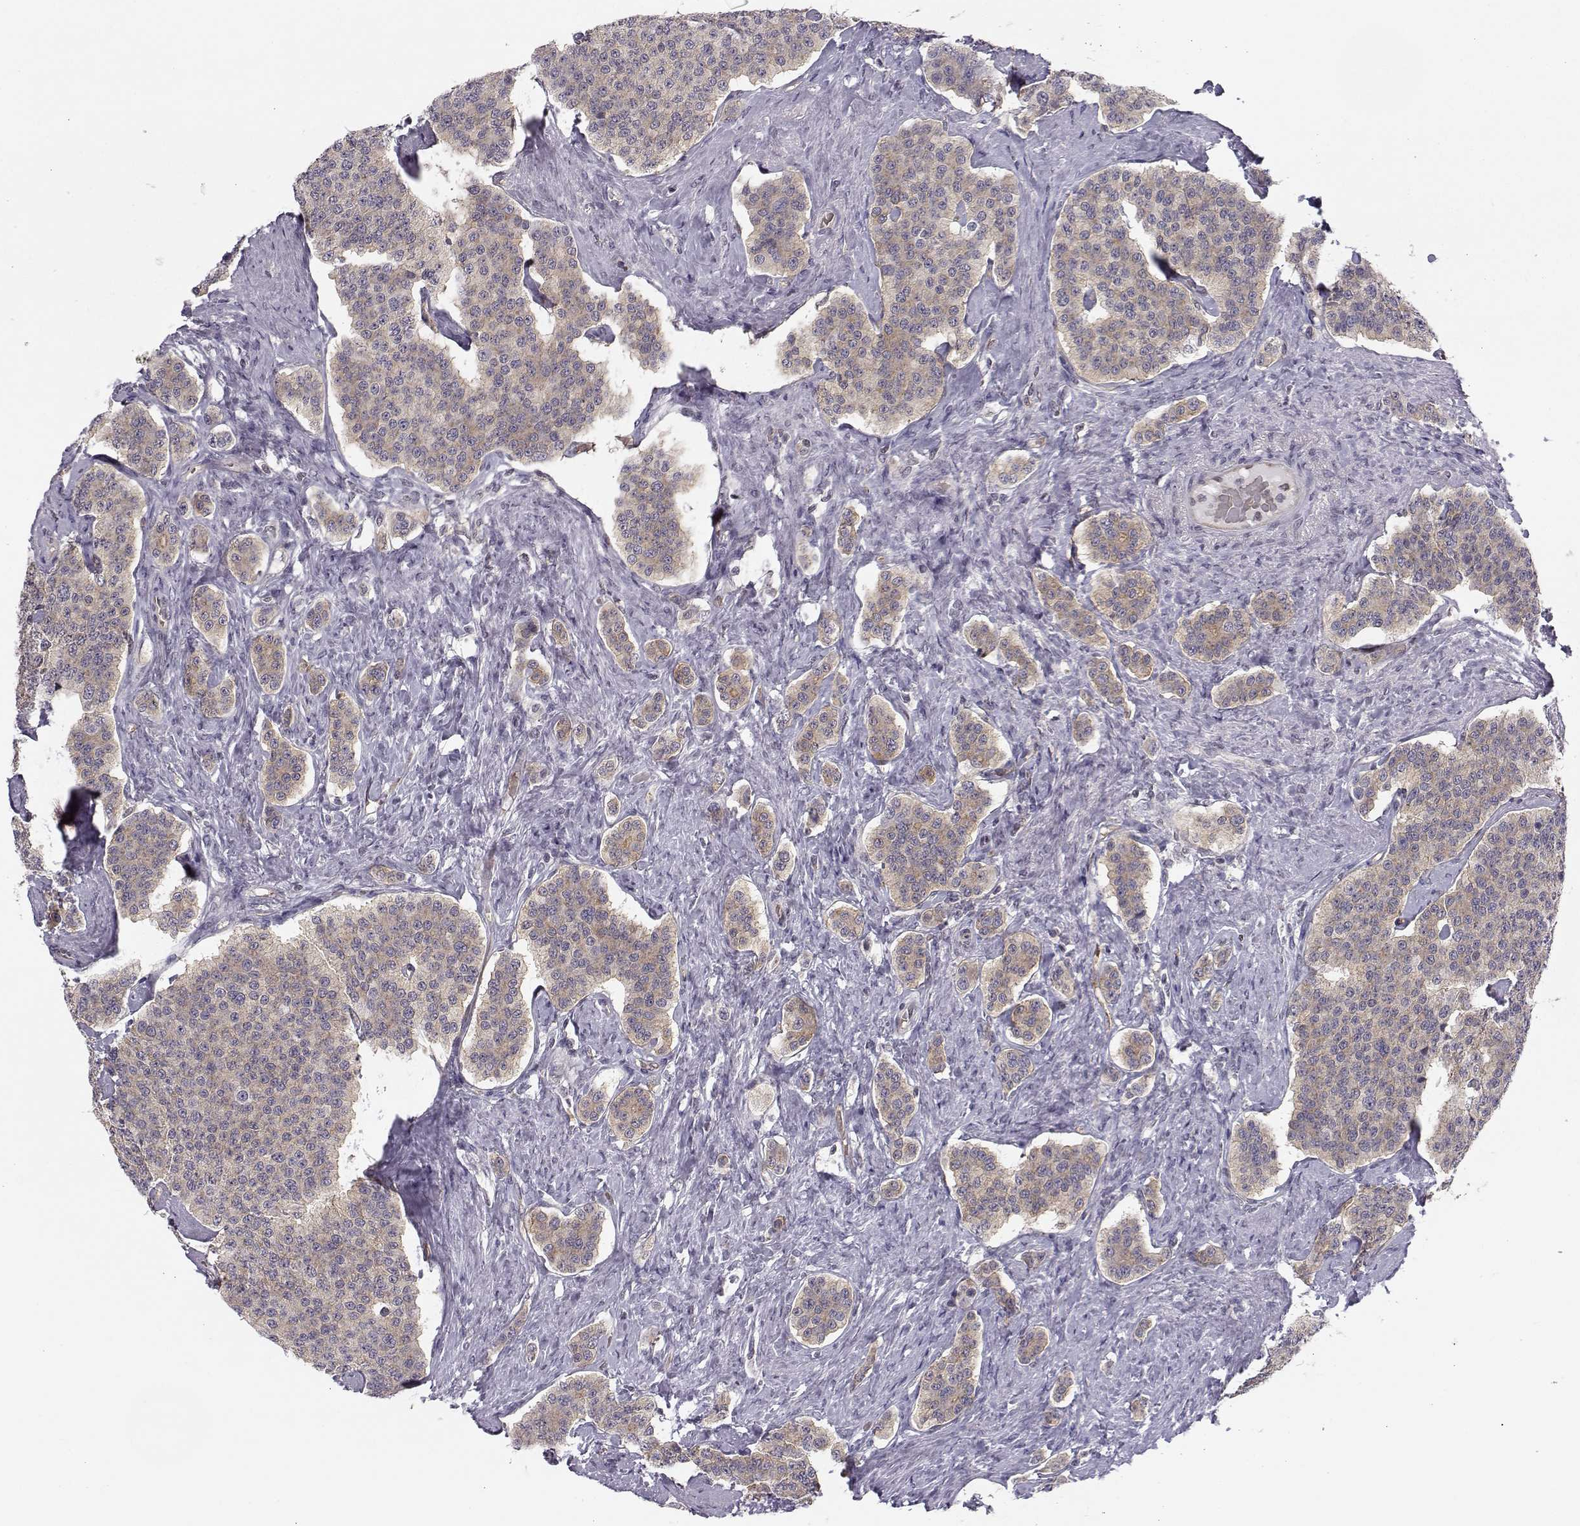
{"staining": {"intensity": "moderate", "quantity": ">75%", "location": "cytoplasmic/membranous"}, "tissue": "carcinoid", "cell_type": "Tumor cells", "image_type": "cancer", "snomed": [{"axis": "morphology", "description": "Carcinoid, malignant, NOS"}, {"axis": "topography", "description": "Small intestine"}], "caption": "Carcinoid was stained to show a protein in brown. There is medium levels of moderate cytoplasmic/membranous staining in approximately >75% of tumor cells. (Brightfield microscopy of DAB IHC at high magnification).", "gene": "KIF13B", "patient": {"sex": "female", "age": 58}}